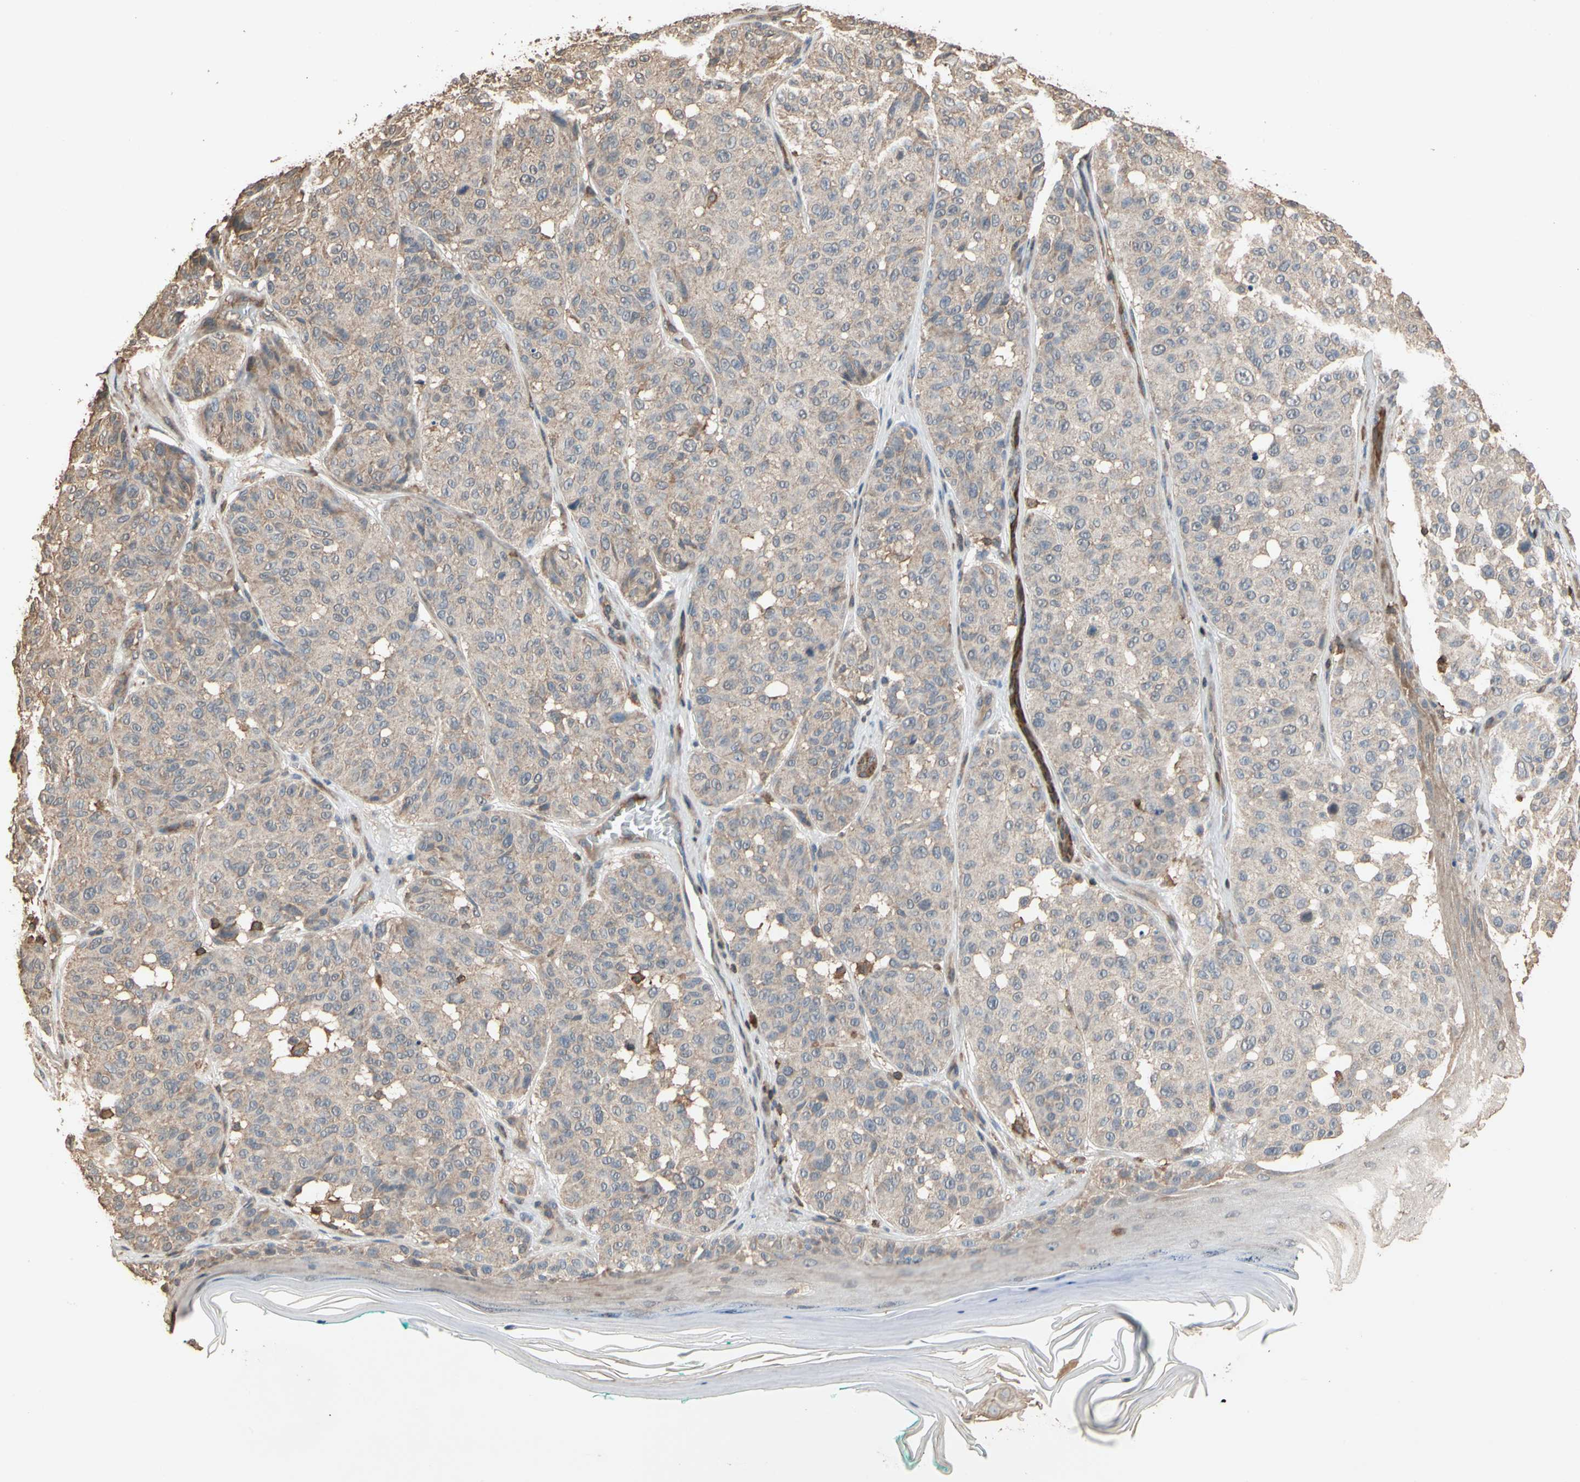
{"staining": {"intensity": "weak", "quantity": "25%-75%", "location": "cytoplasmic/membranous"}, "tissue": "melanoma", "cell_type": "Tumor cells", "image_type": "cancer", "snomed": [{"axis": "morphology", "description": "Malignant melanoma, NOS"}, {"axis": "topography", "description": "Skin"}], "caption": "Approximately 25%-75% of tumor cells in melanoma reveal weak cytoplasmic/membranous protein staining as visualized by brown immunohistochemical staining.", "gene": "MAP3K10", "patient": {"sex": "female", "age": 46}}